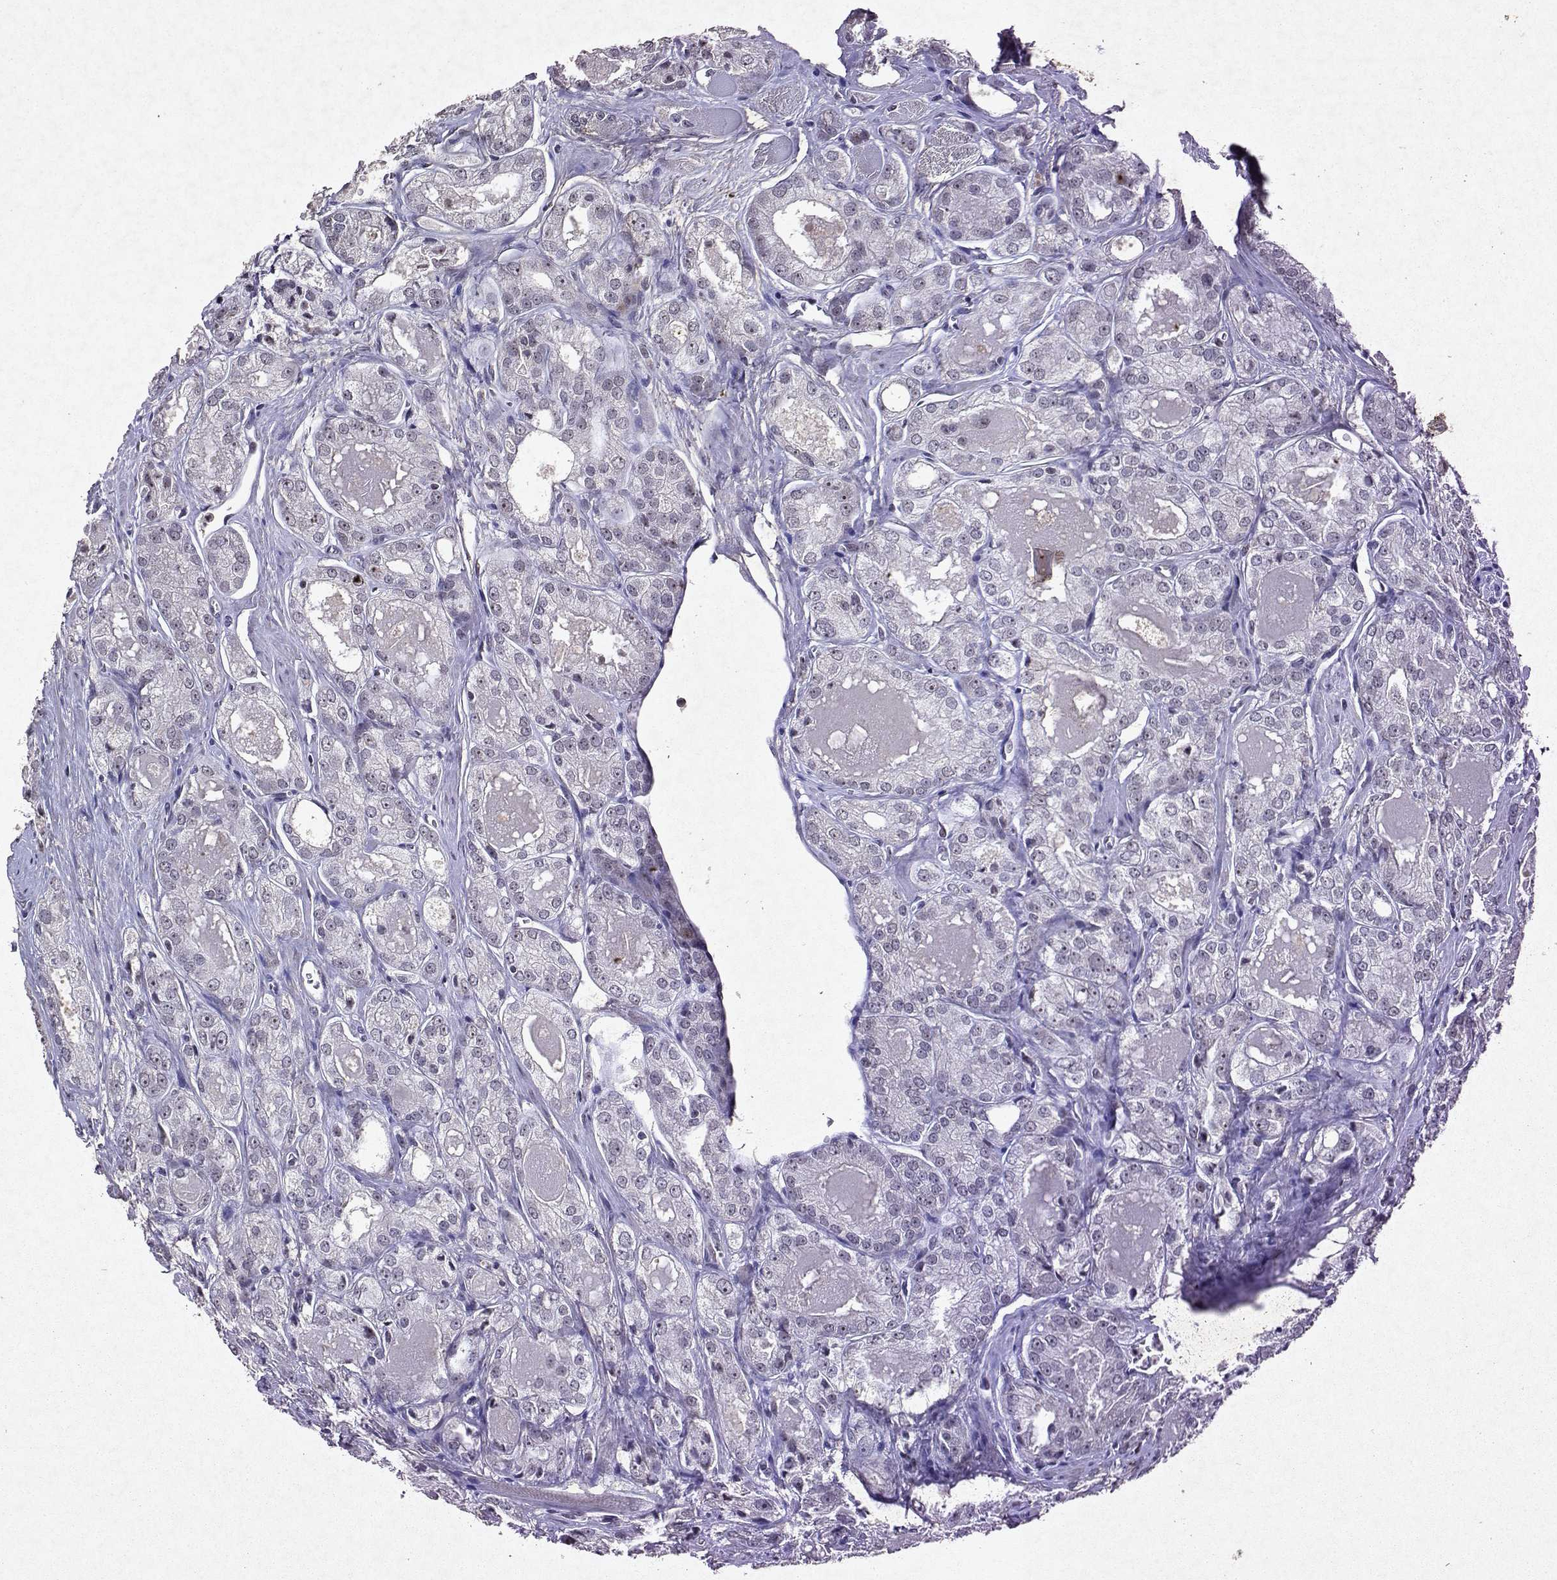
{"staining": {"intensity": "weak", "quantity": "<25%", "location": "nuclear"}, "tissue": "prostate cancer", "cell_type": "Tumor cells", "image_type": "cancer", "snomed": [{"axis": "morphology", "description": "Adenocarcinoma, NOS"}, {"axis": "morphology", "description": "Adenocarcinoma, High grade"}, {"axis": "topography", "description": "Prostate"}], "caption": "Immunohistochemical staining of human prostate cancer (adenocarcinoma) shows no significant positivity in tumor cells.", "gene": "DDX56", "patient": {"sex": "male", "age": 70}}